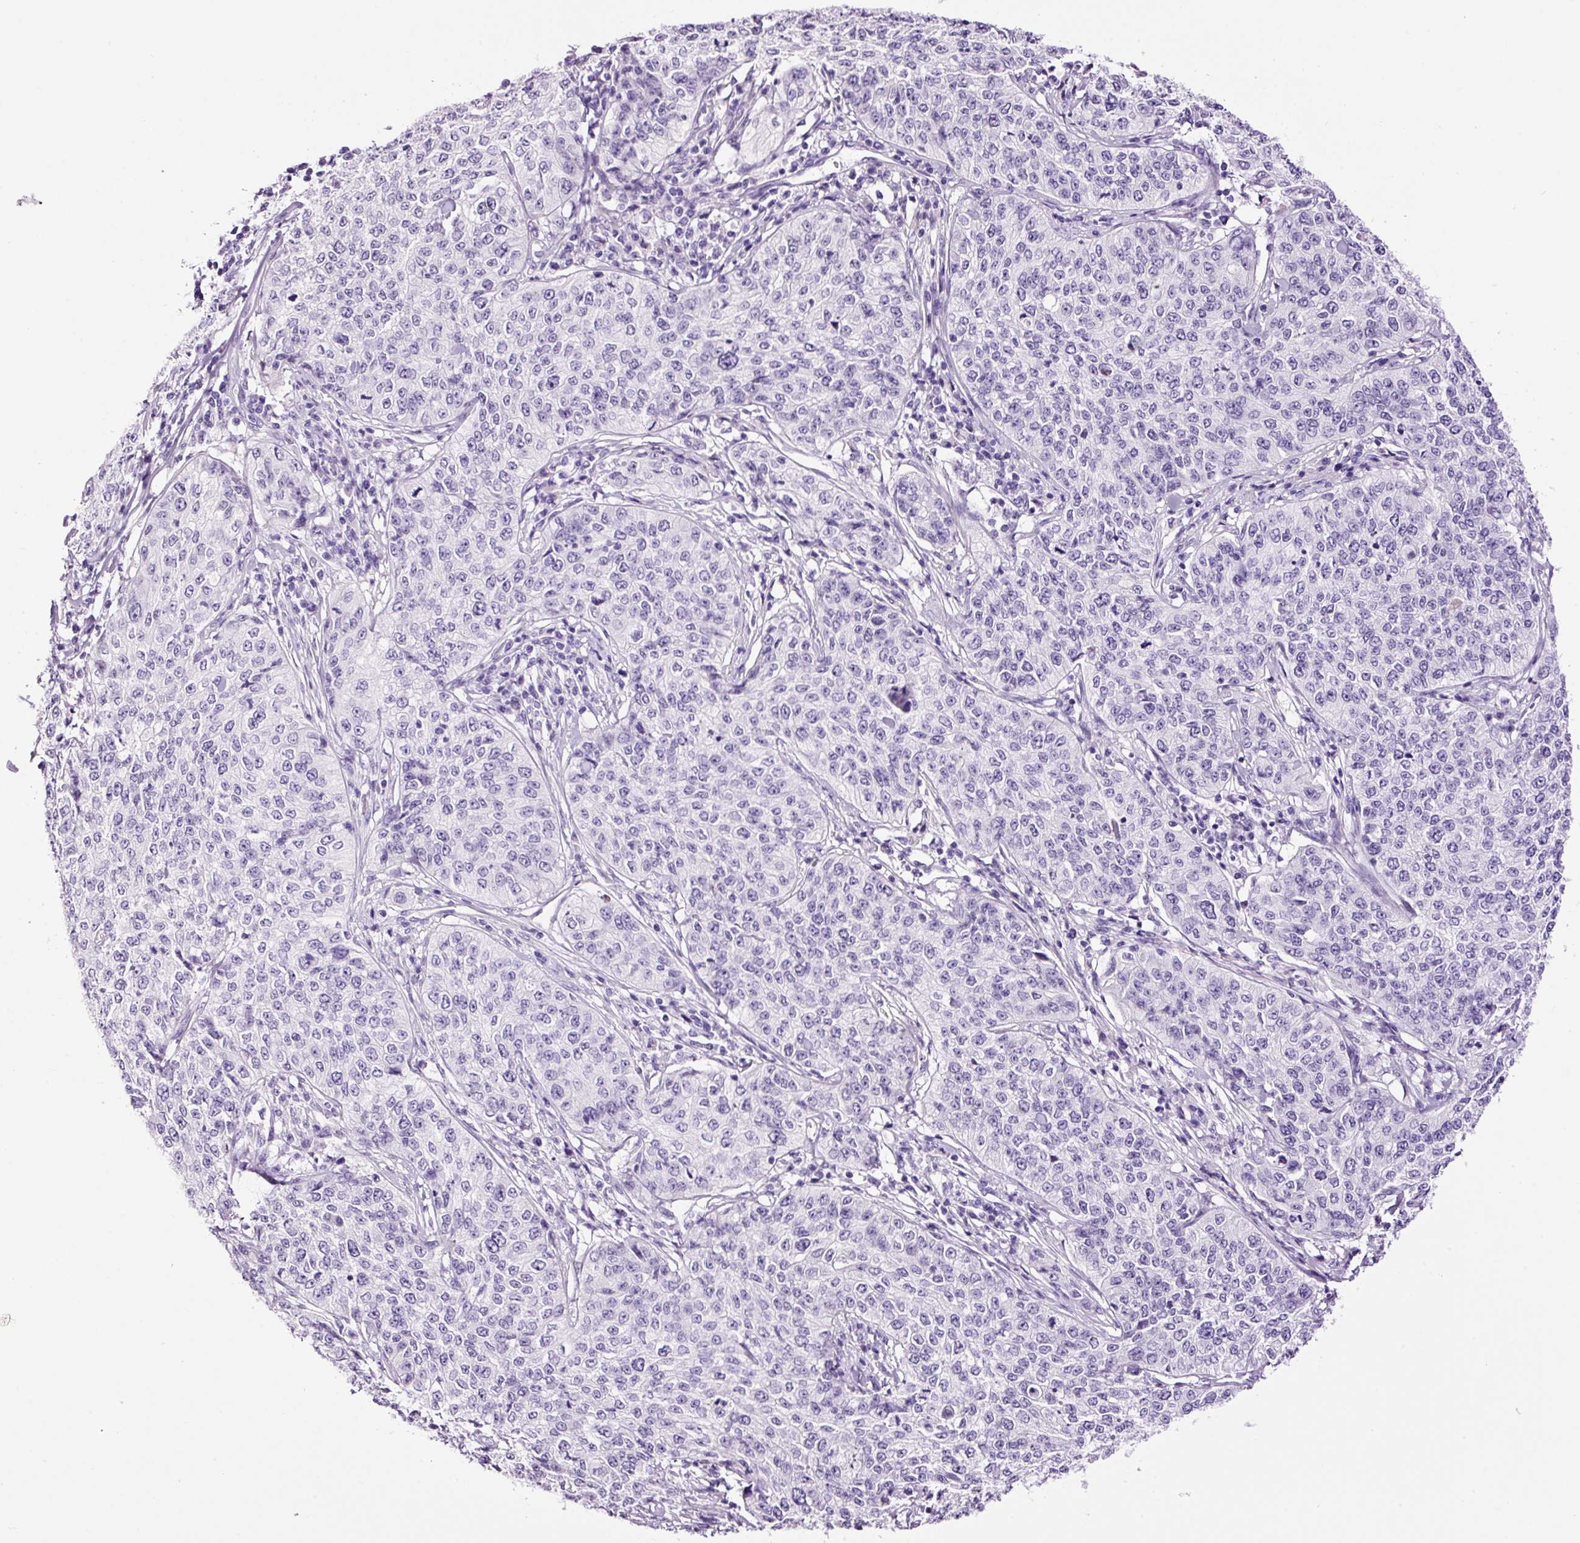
{"staining": {"intensity": "negative", "quantity": "none", "location": "none"}, "tissue": "cervical cancer", "cell_type": "Tumor cells", "image_type": "cancer", "snomed": [{"axis": "morphology", "description": "Squamous cell carcinoma, NOS"}, {"axis": "topography", "description": "Cervix"}], "caption": "An IHC photomicrograph of cervical cancer (squamous cell carcinoma) is shown. There is no staining in tumor cells of cervical cancer (squamous cell carcinoma).", "gene": "RTF2", "patient": {"sex": "female", "age": 35}}